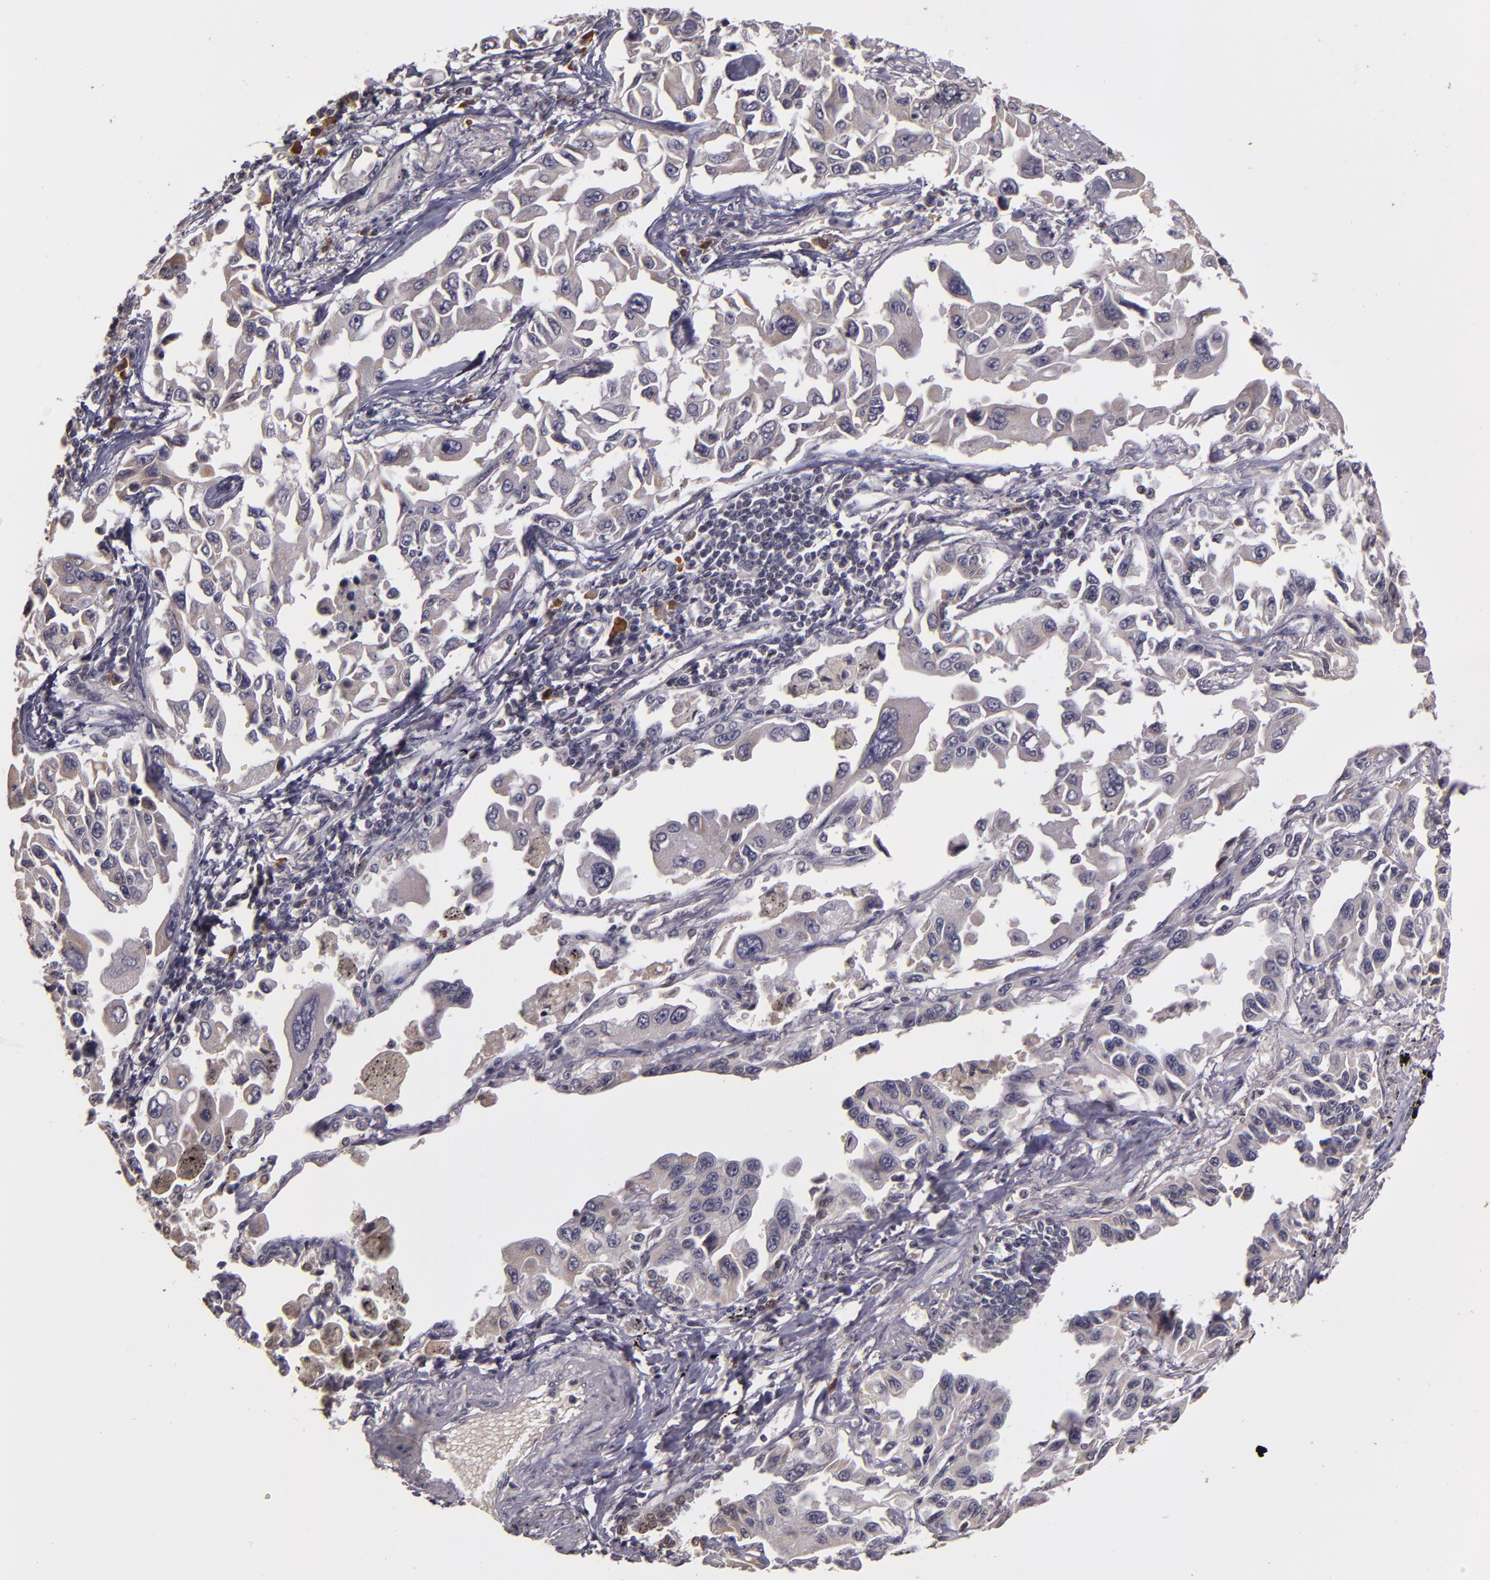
{"staining": {"intensity": "negative", "quantity": "none", "location": "none"}, "tissue": "lung cancer", "cell_type": "Tumor cells", "image_type": "cancer", "snomed": [{"axis": "morphology", "description": "Adenocarcinoma, NOS"}, {"axis": "topography", "description": "Lung"}], "caption": "Tumor cells show no significant expression in lung cancer.", "gene": "ABL1", "patient": {"sex": "male", "age": 64}}